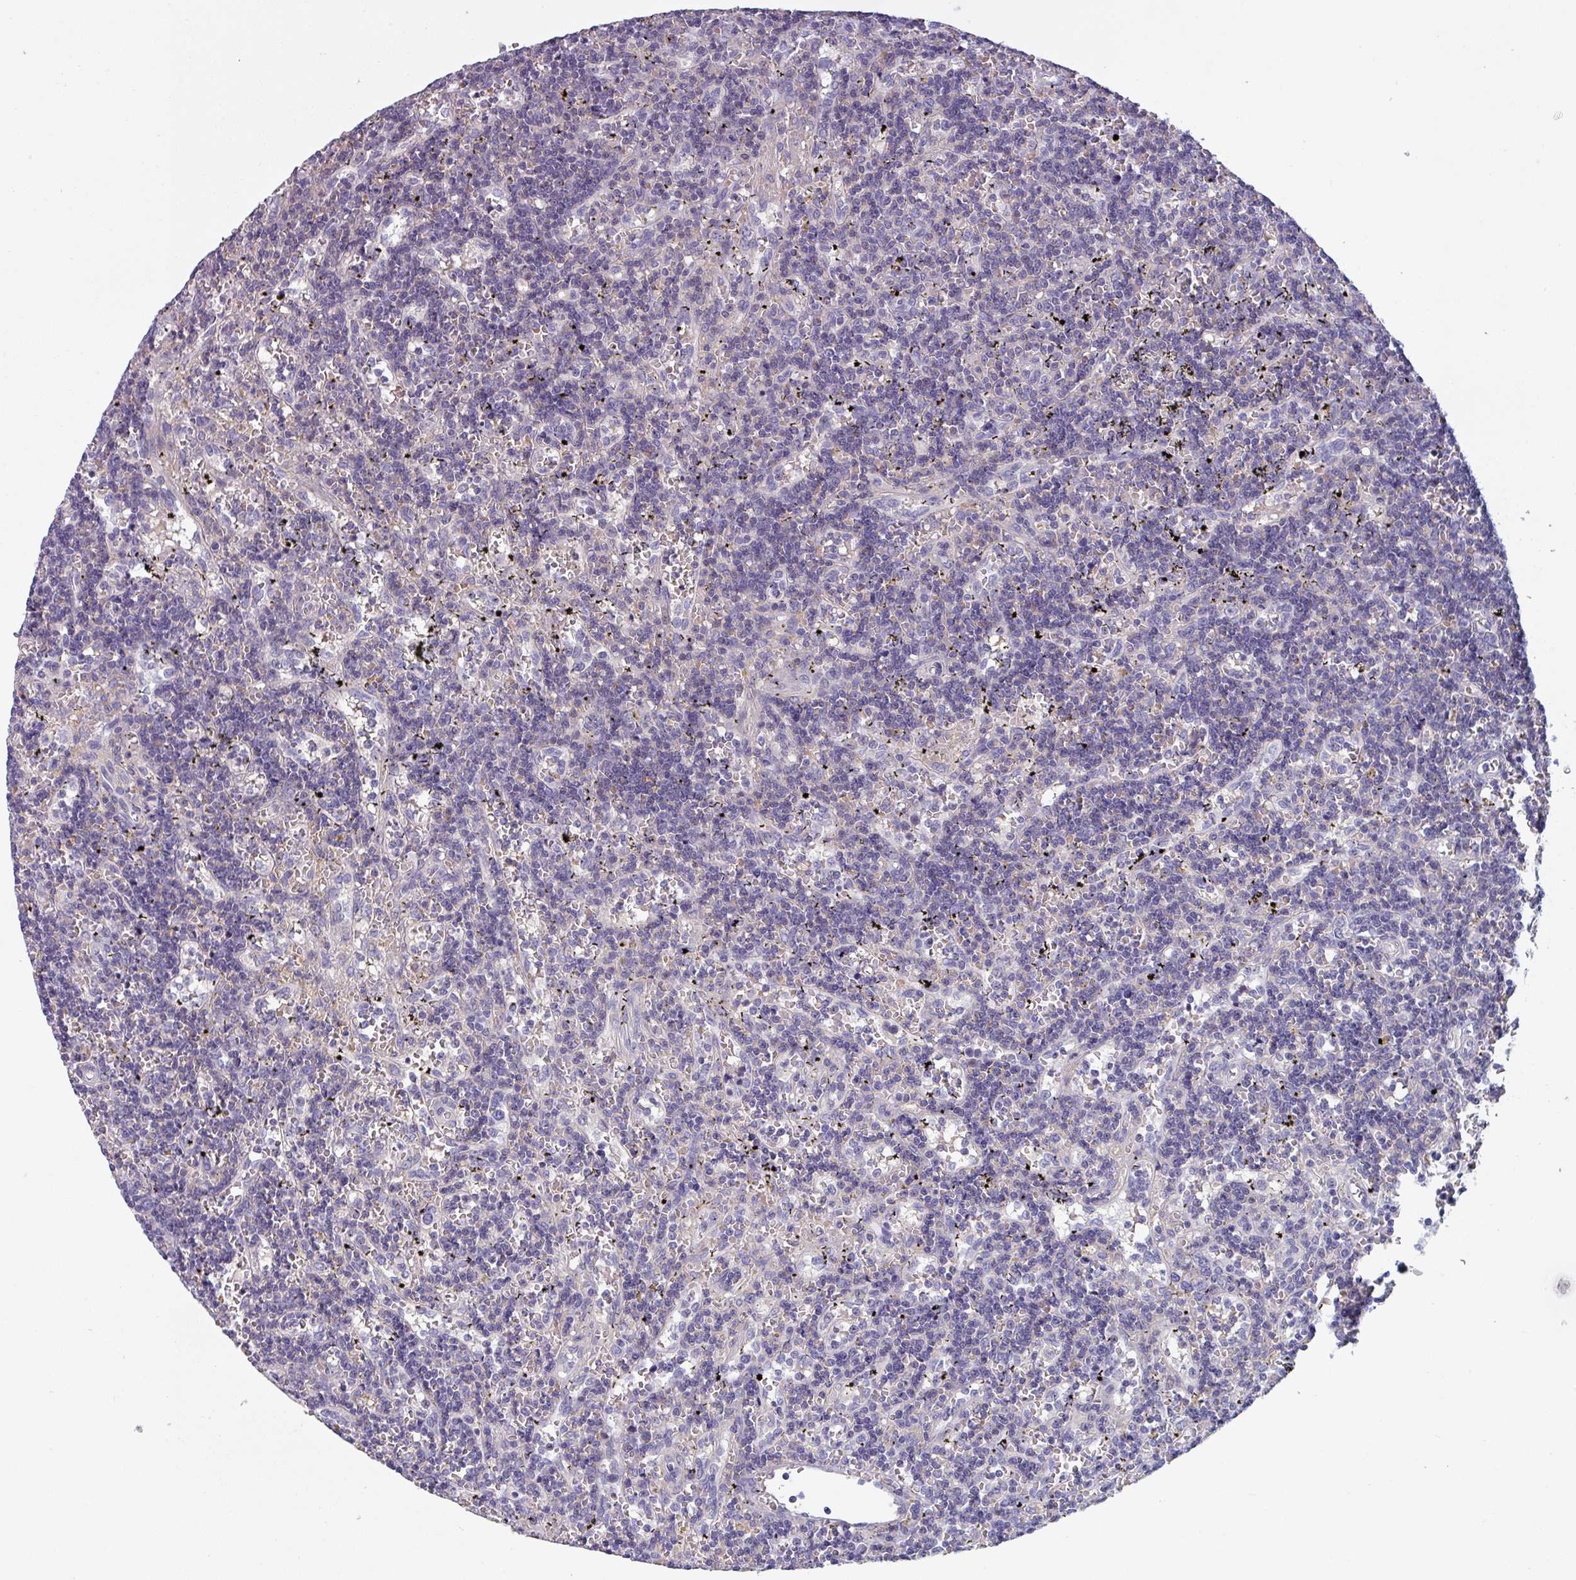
{"staining": {"intensity": "negative", "quantity": "none", "location": "none"}, "tissue": "lymphoma", "cell_type": "Tumor cells", "image_type": "cancer", "snomed": [{"axis": "morphology", "description": "Malignant lymphoma, non-Hodgkin's type, Low grade"}, {"axis": "topography", "description": "Spleen"}], "caption": "This is a histopathology image of immunohistochemistry staining of lymphoma, which shows no expression in tumor cells.", "gene": "TMEM132A", "patient": {"sex": "male", "age": 60}}